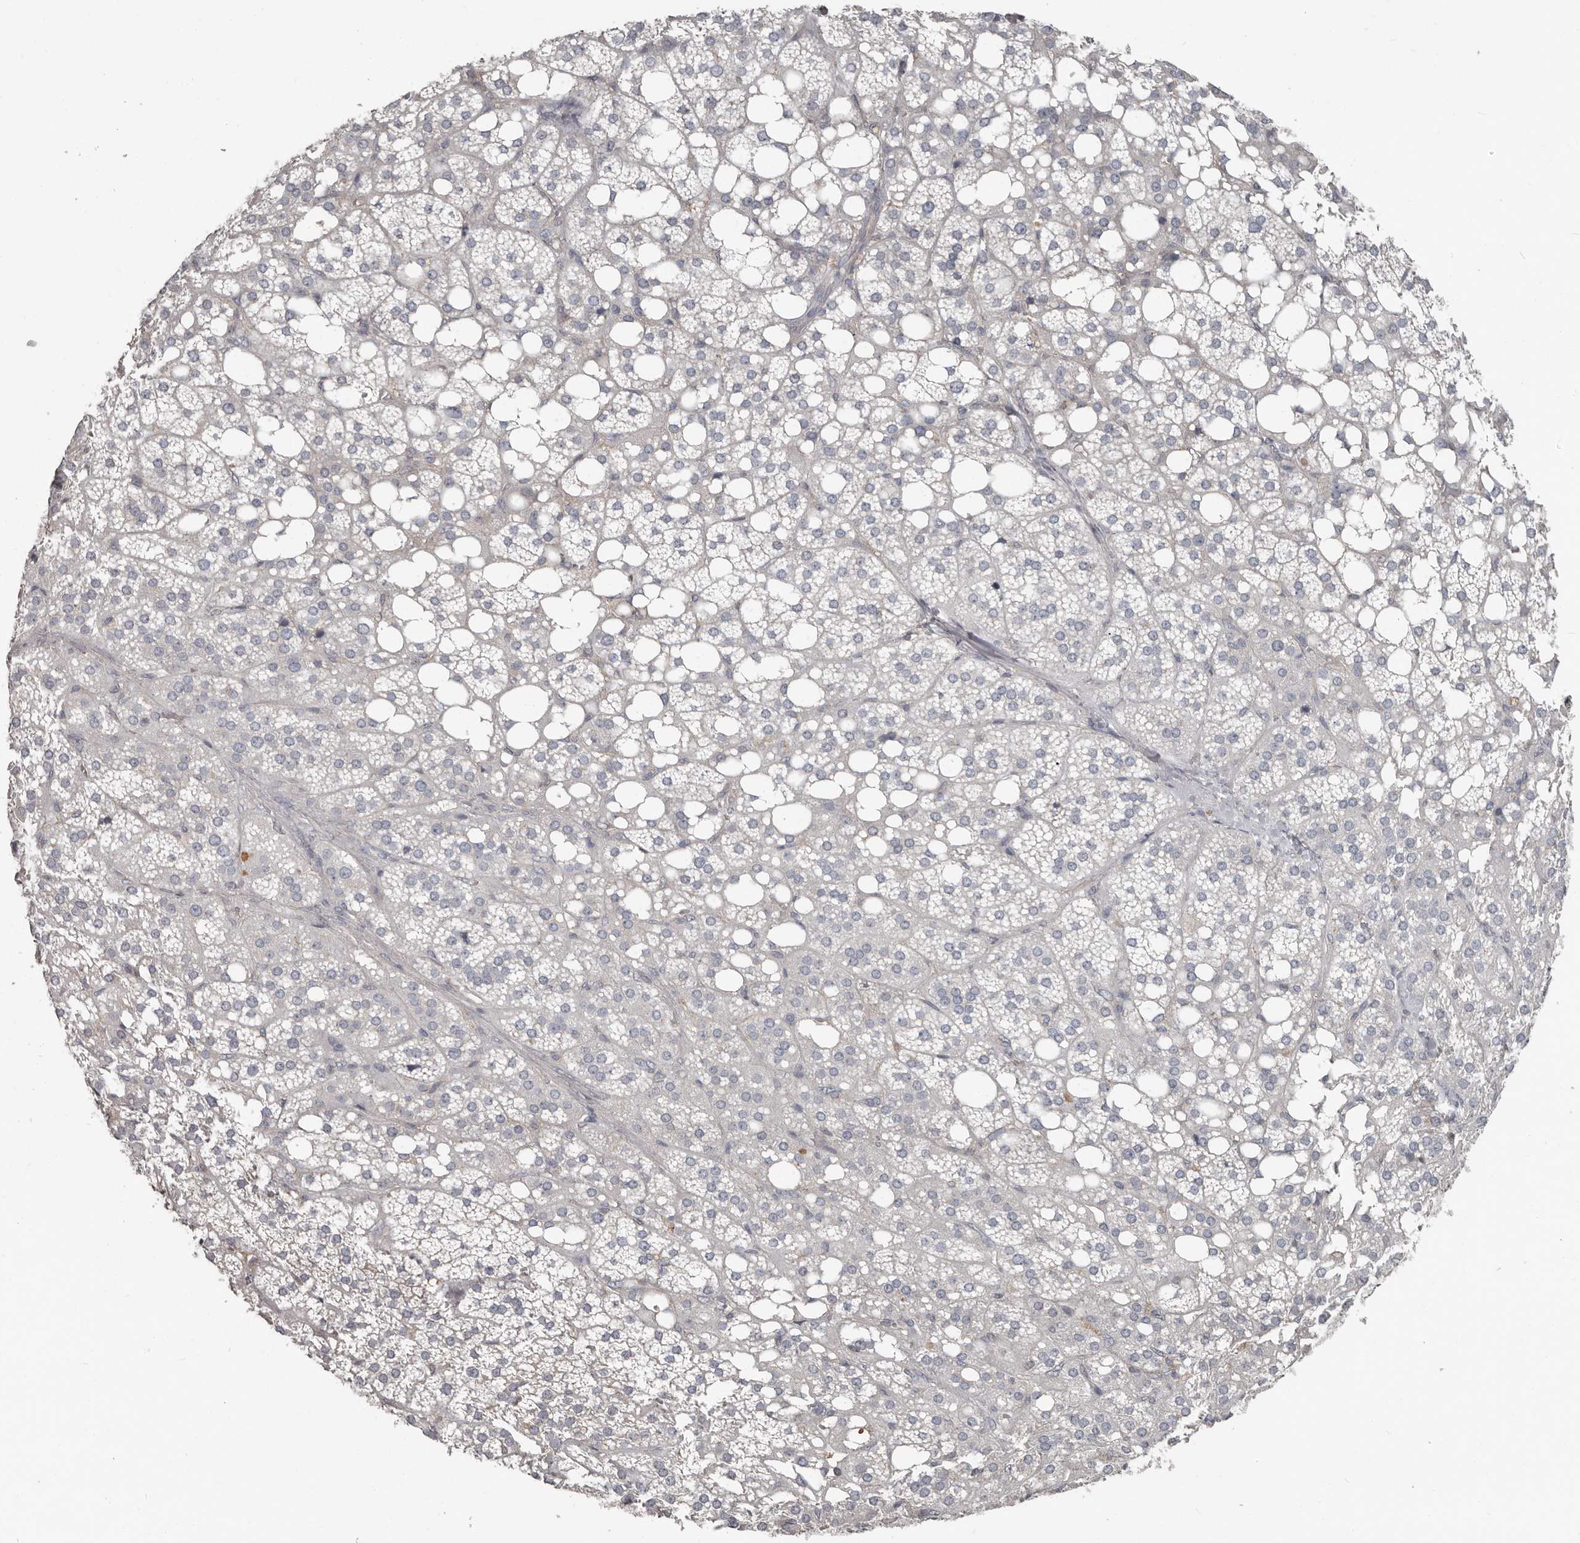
{"staining": {"intensity": "negative", "quantity": "none", "location": "none"}, "tissue": "adrenal gland", "cell_type": "Glandular cells", "image_type": "normal", "snomed": [{"axis": "morphology", "description": "Normal tissue, NOS"}, {"axis": "topography", "description": "Adrenal gland"}], "caption": "High magnification brightfield microscopy of unremarkable adrenal gland stained with DAB (brown) and counterstained with hematoxylin (blue): glandular cells show no significant positivity. Nuclei are stained in blue.", "gene": "CA6", "patient": {"sex": "female", "age": 59}}